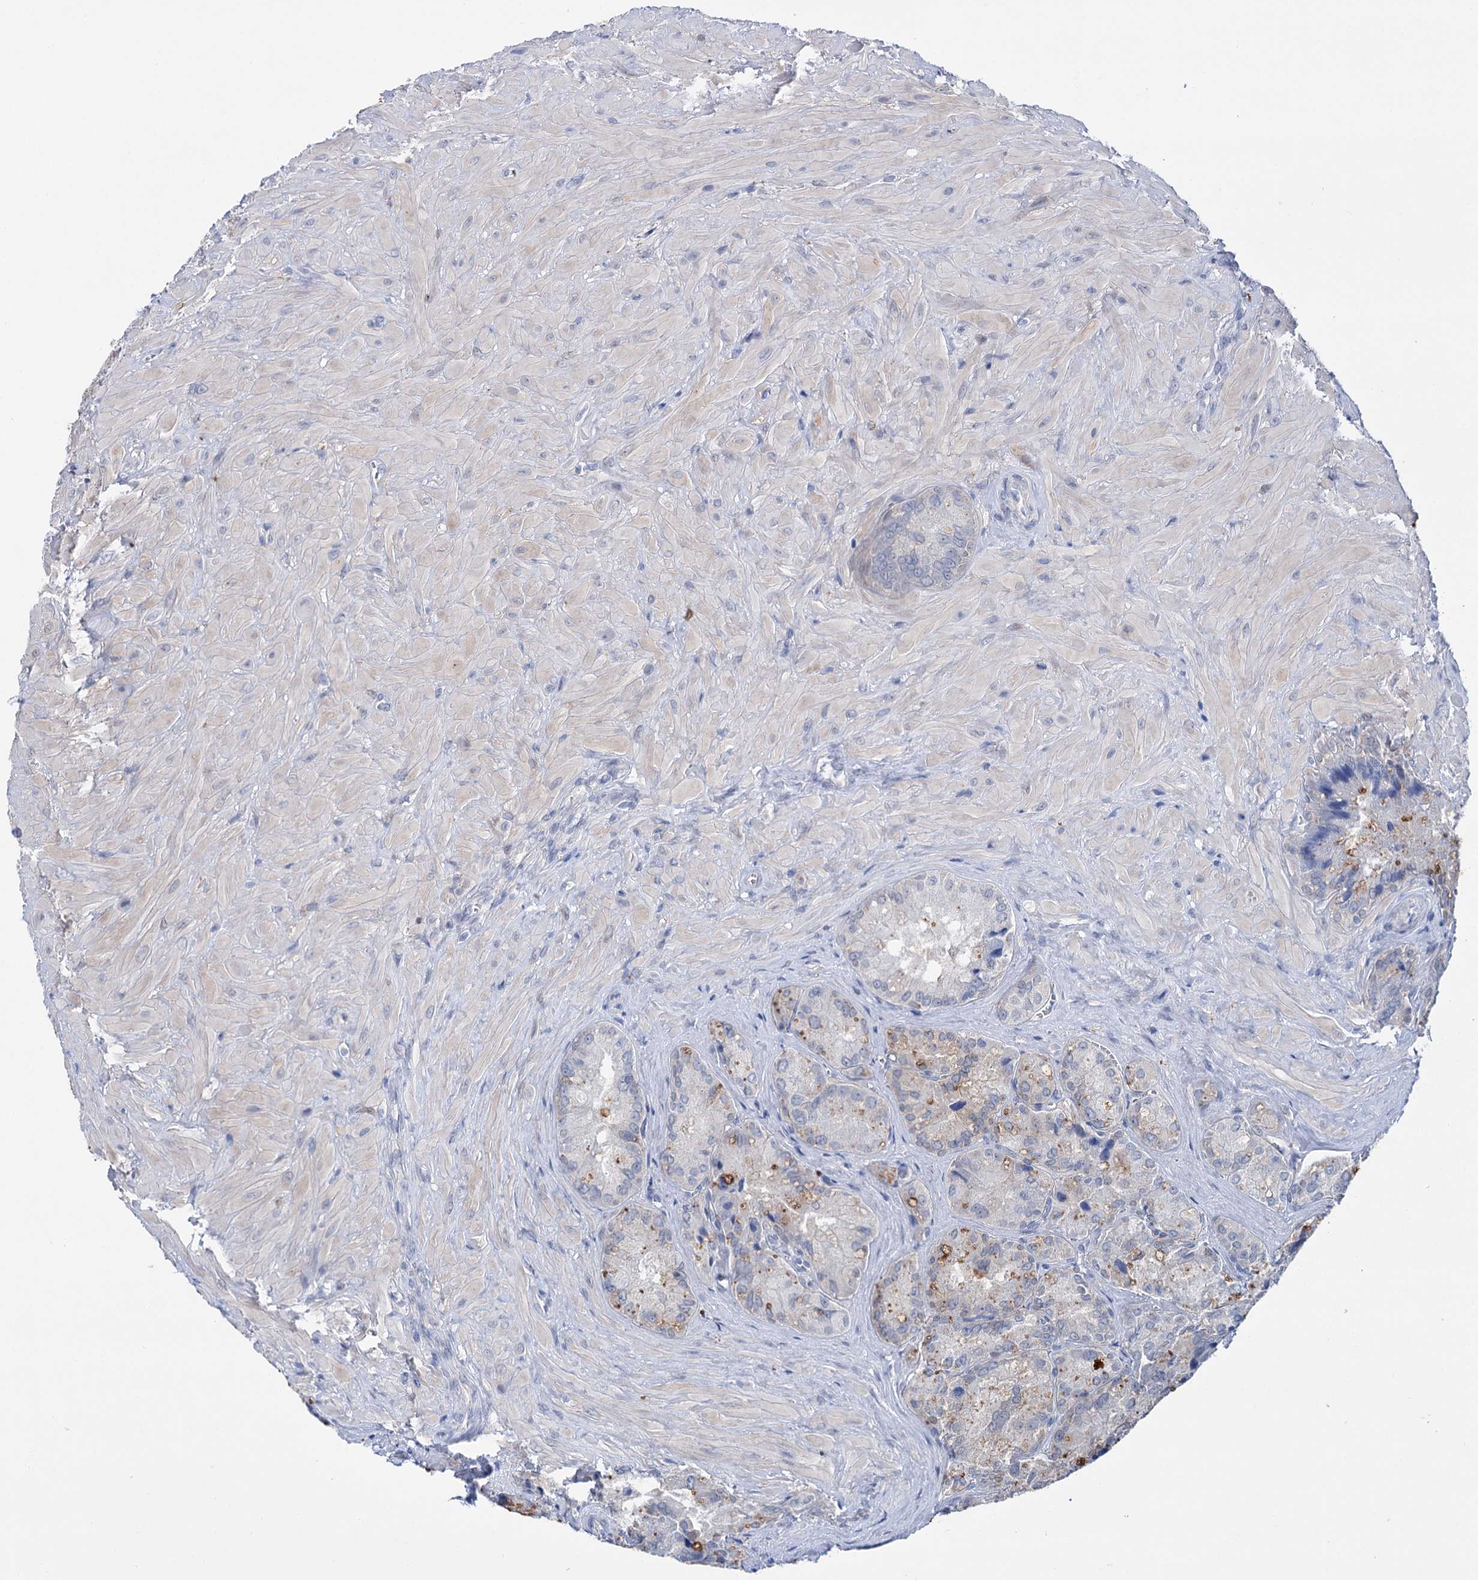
{"staining": {"intensity": "negative", "quantity": "none", "location": "none"}, "tissue": "seminal vesicle", "cell_type": "Glandular cells", "image_type": "normal", "snomed": [{"axis": "morphology", "description": "Normal tissue, NOS"}, {"axis": "topography", "description": "Seminal veicle"}], "caption": "Immunohistochemistry (IHC) of unremarkable human seminal vesicle displays no staining in glandular cells.", "gene": "LYZL4", "patient": {"sex": "male", "age": 62}}